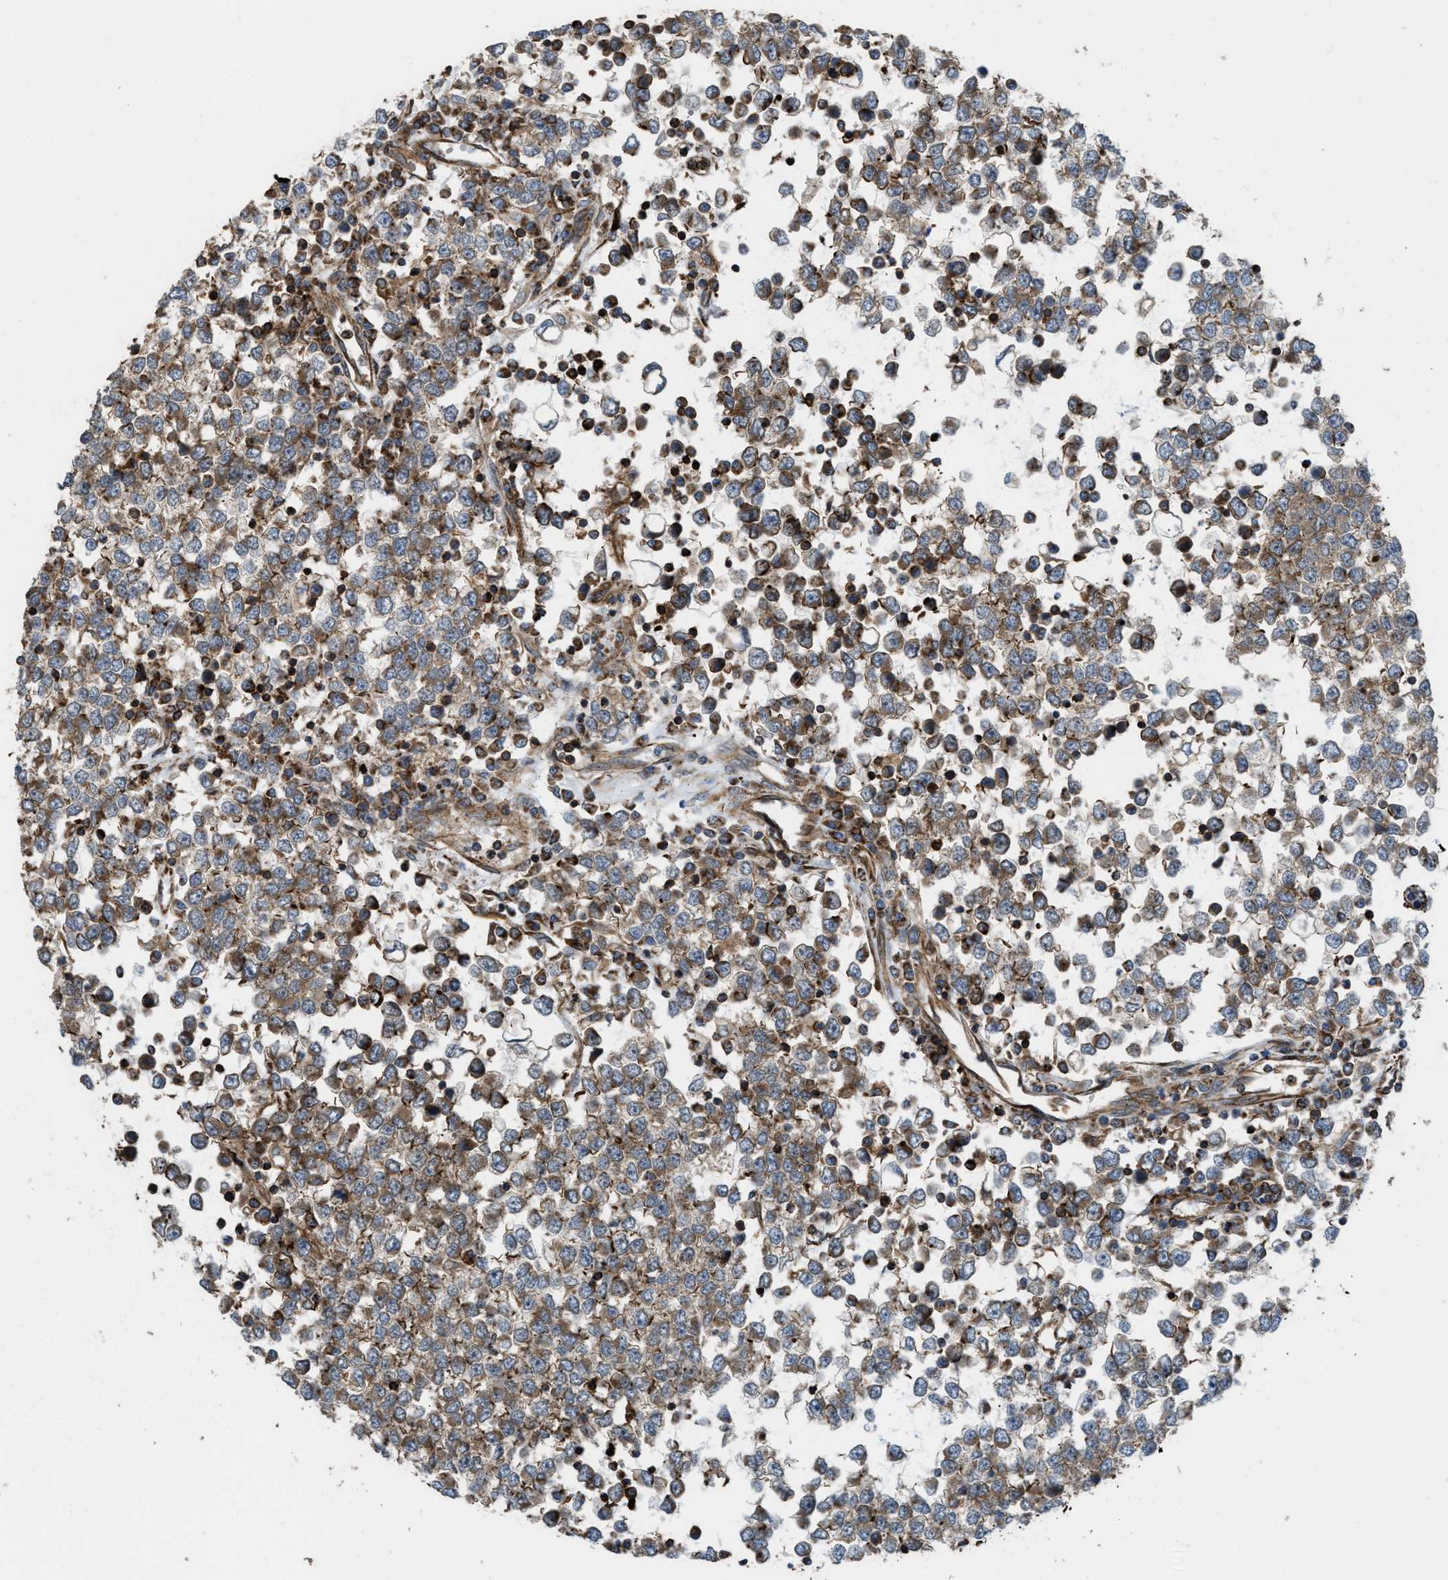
{"staining": {"intensity": "moderate", "quantity": ">75%", "location": "cytoplasmic/membranous"}, "tissue": "testis cancer", "cell_type": "Tumor cells", "image_type": "cancer", "snomed": [{"axis": "morphology", "description": "Seminoma, NOS"}, {"axis": "topography", "description": "Testis"}], "caption": "Immunohistochemical staining of human testis cancer demonstrates medium levels of moderate cytoplasmic/membranous expression in about >75% of tumor cells.", "gene": "EGLN1", "patient": {"sex": "male", "age": 65}}